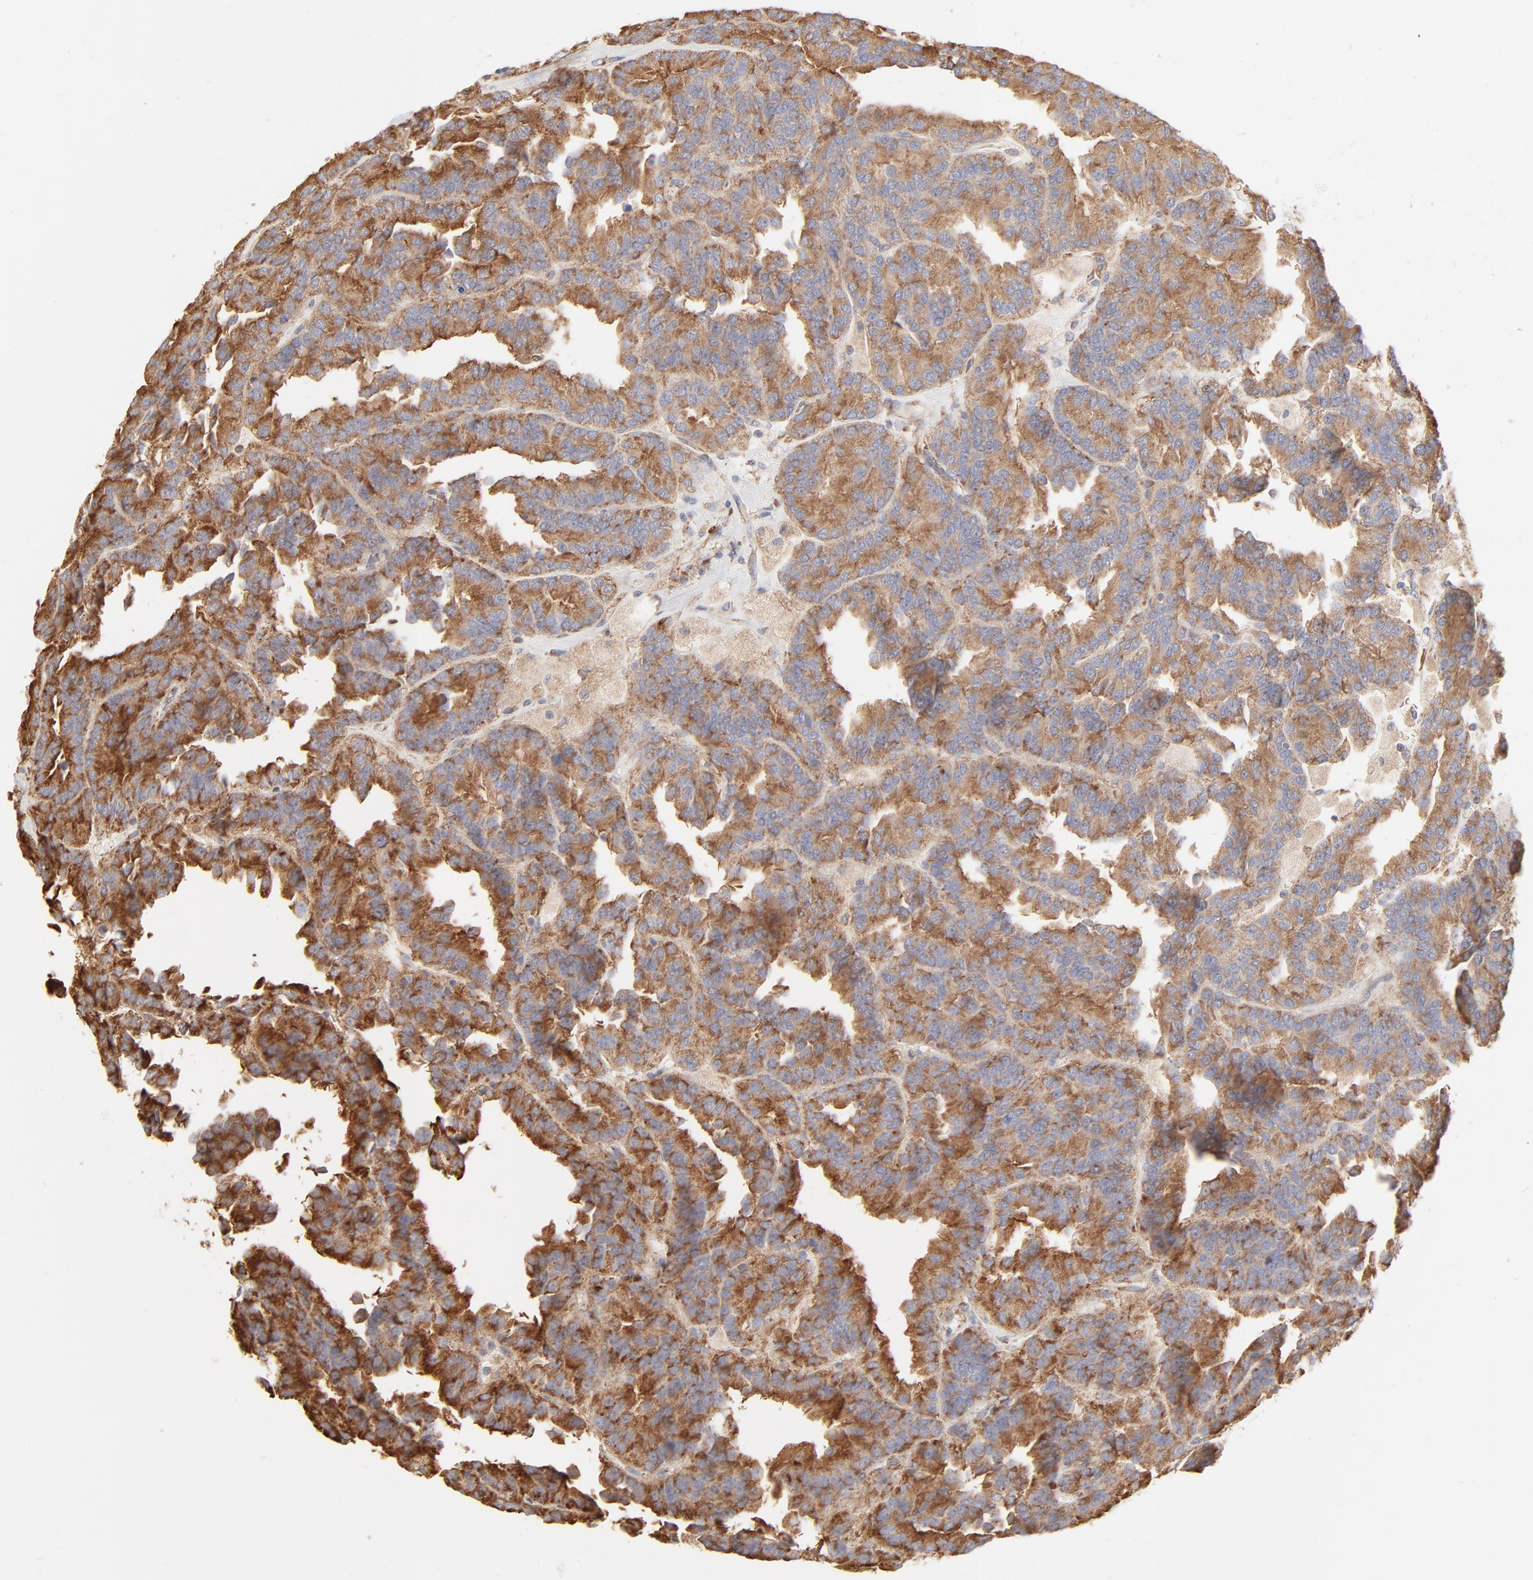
{"staining": {"intensity": "moderate", "quantity": ">75%", "location": "cytoplasmic/membranous"}, "tissue": "renal cancer", "cell_type": "Tumor cells", "image_type": "cancer", "snomed": [{"axis": "morphology", "description": "Adenocarcinoma, NOS"}, {"axis": "topography", "description": "Kidney"}], "caption": "Protein analysis of renal adenocarcinoma tissue shows moderate cytoplasmic/membranous staining in approximately >75% of tumor cells.", "gene": "RPS20", "patient": {"sex": "male", "age": 46}}